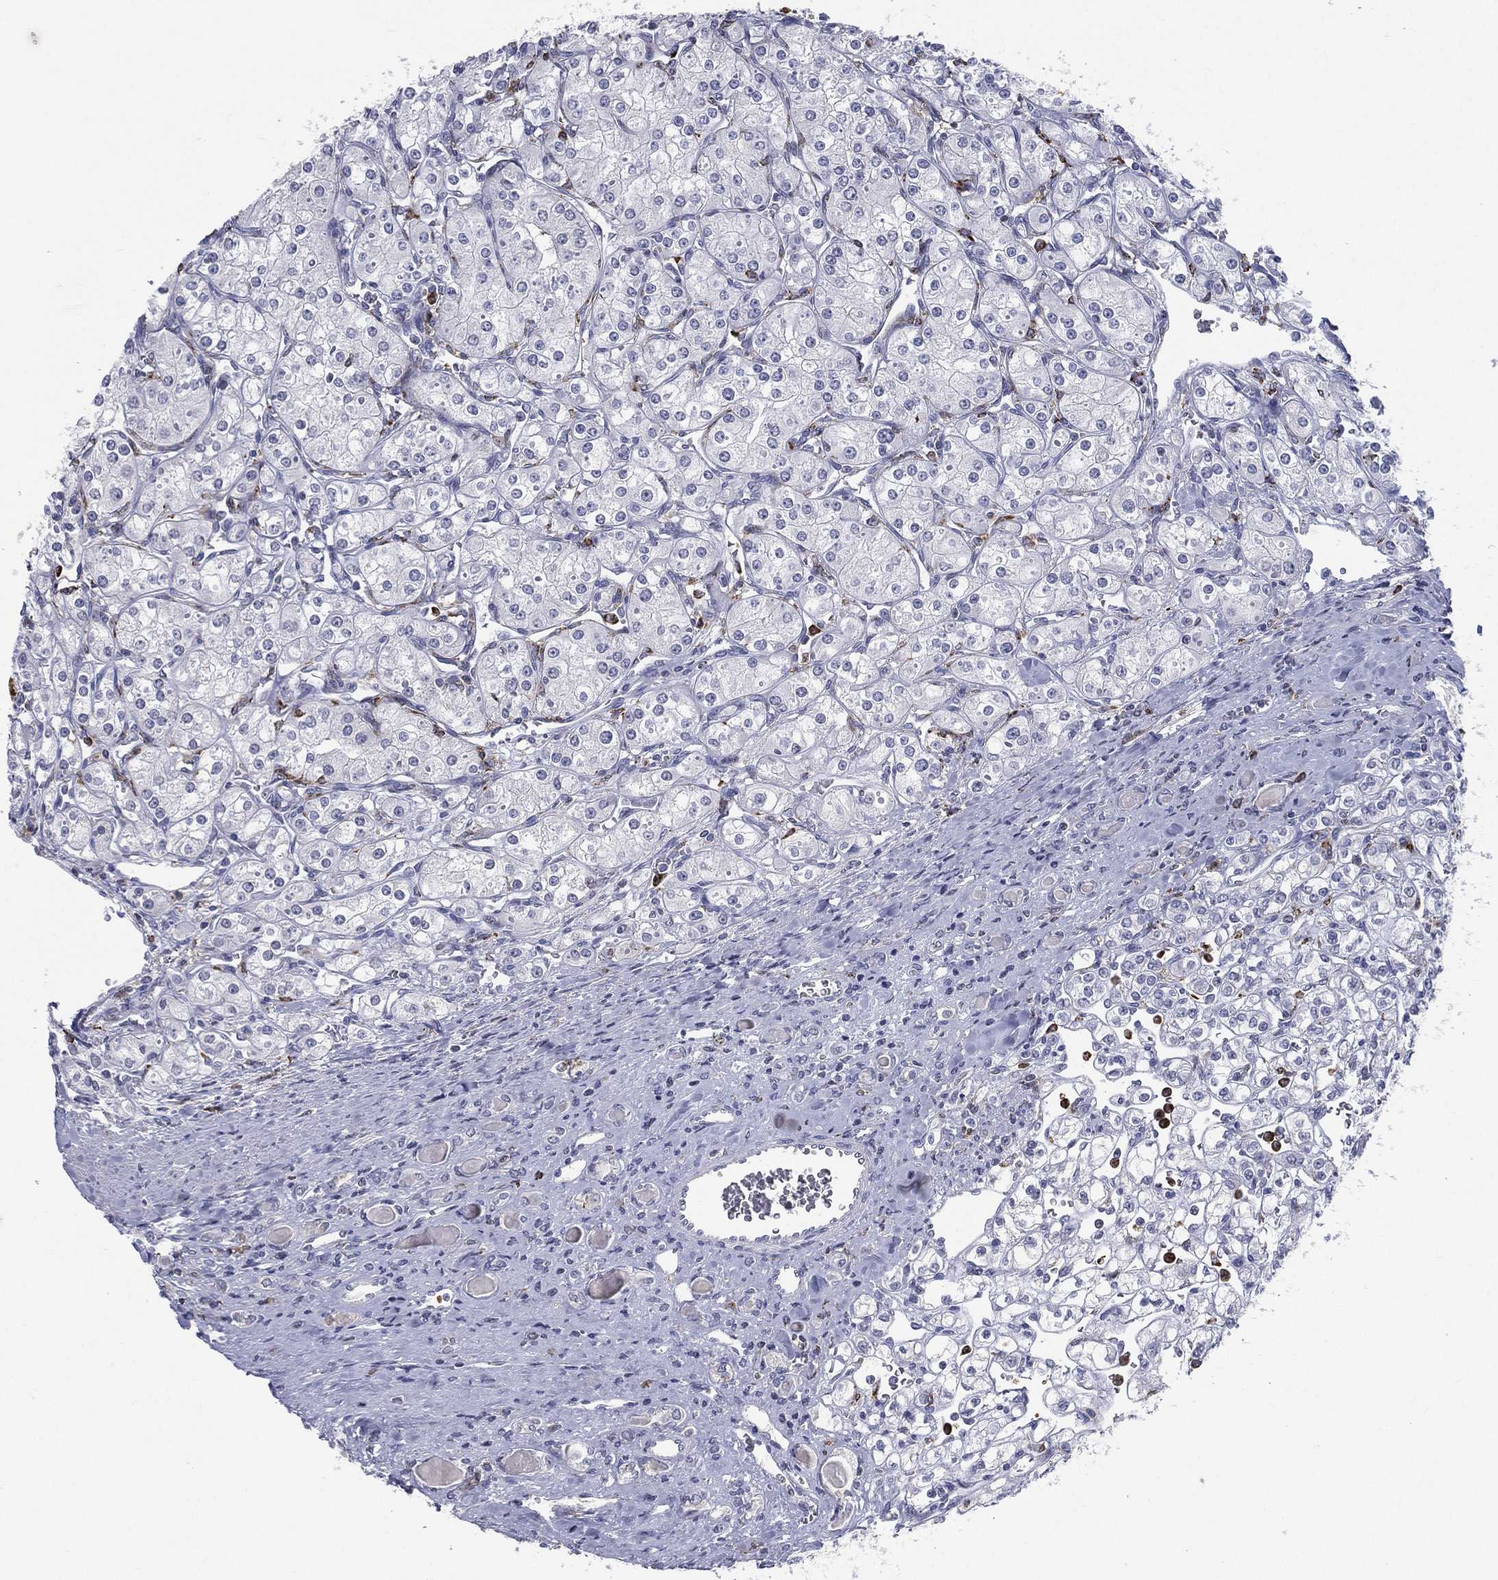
{"staining": {"intensity": "negative", "quantity": "none", "location": "none"}, "tissue": "renal cancer", "cell_type": "Tumor cells", "image_type": "cancer", "snomed": [{"axis": "morphology", "description": "Adenocarcinoma, NOS"}, {"axis": "topography", "description": "Kidney"}], "caption": "This is a image of immunohistochemistry staining of renal cancer, which shows no staining in tumor cells. (DAB (3,3'-diaminobenzidine) immunohistochemistry, high magnification).", "gene": "EVI2B", "patient": {"sex": "male", "age": 77}}